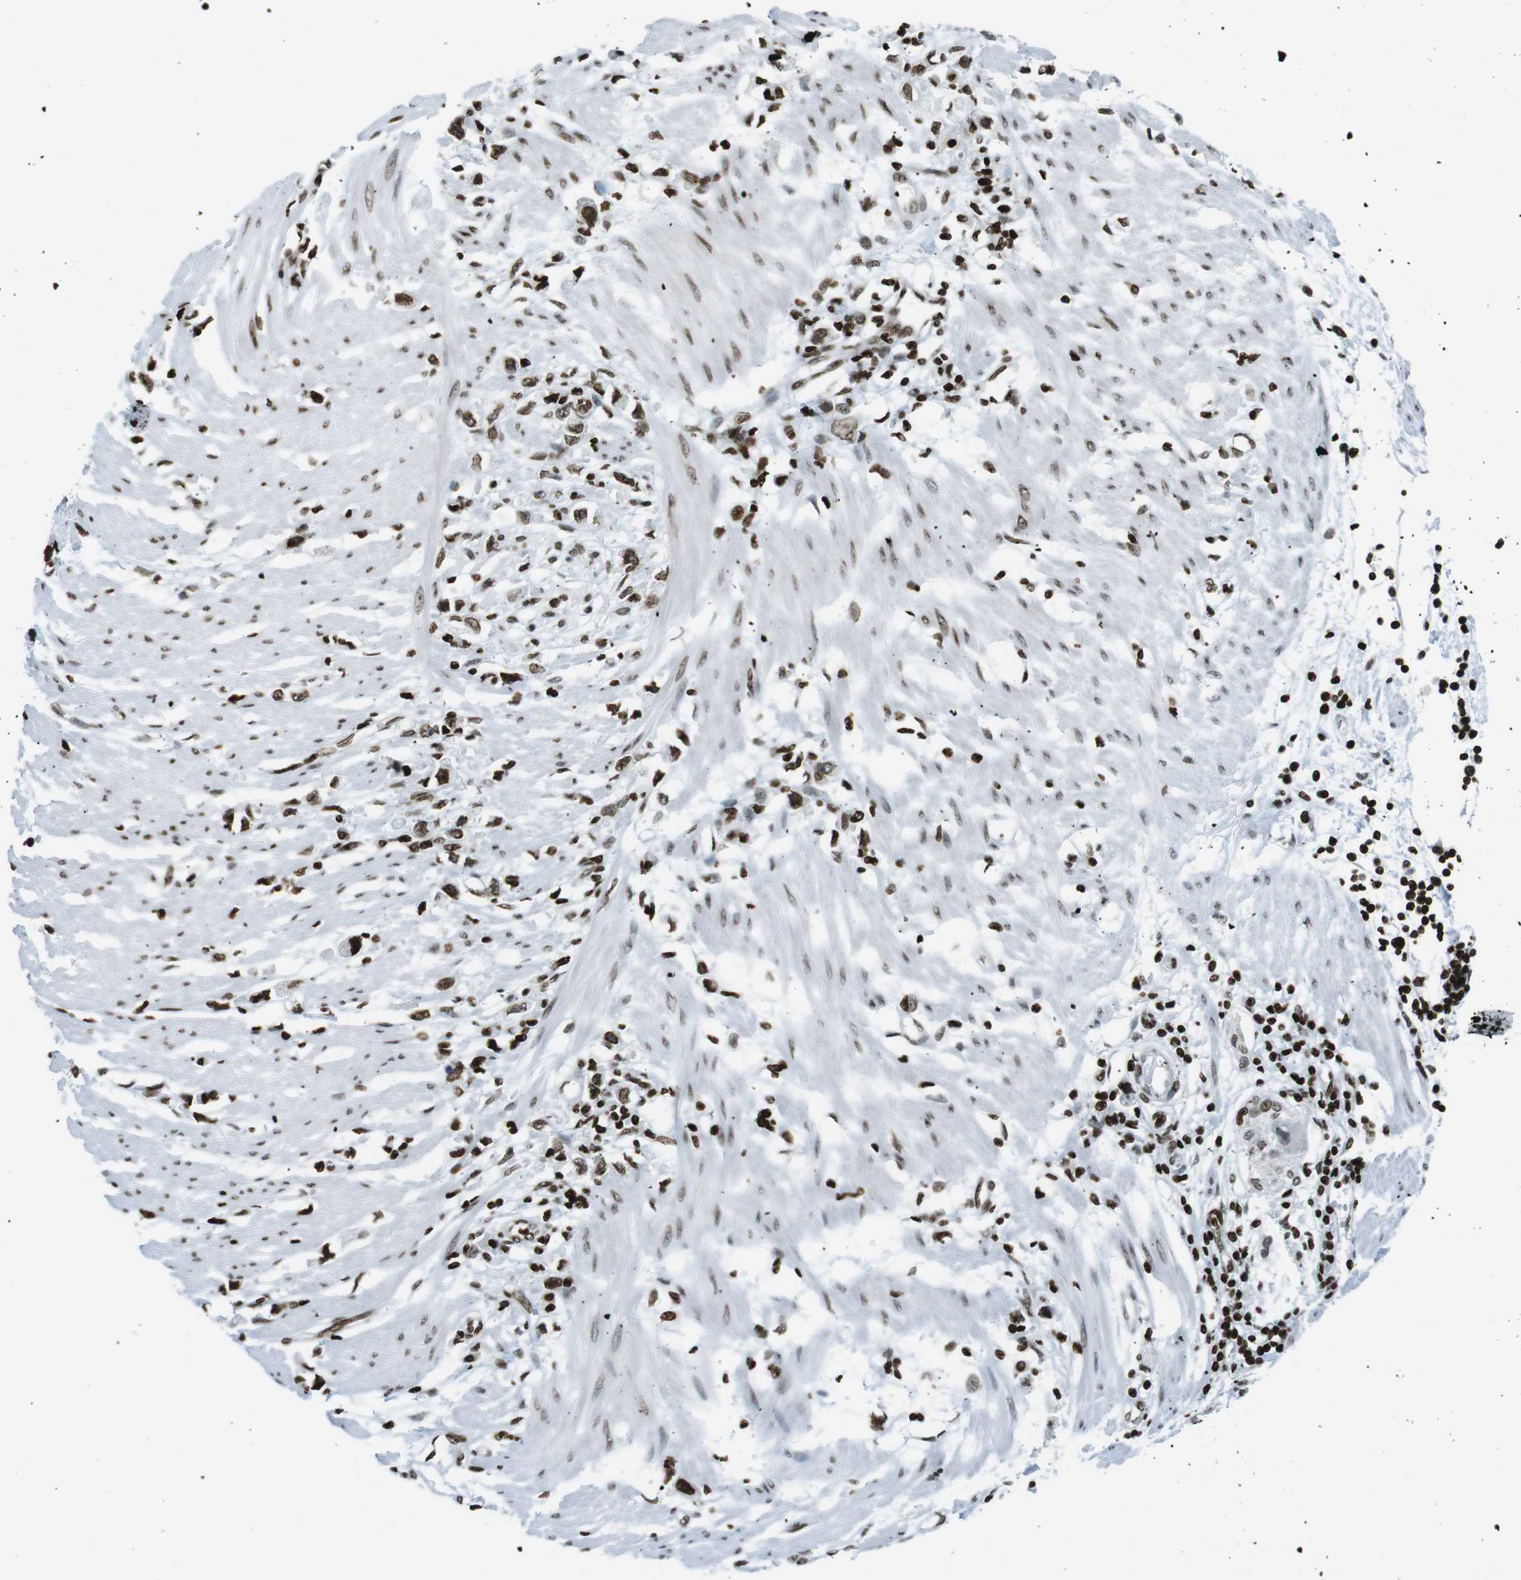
{"staining": {"intensity": "strong", "quantity": ">75%", "location": "nuclear"}, "tissue": "stomach cancer", "cell_type": "Tumor cells", "image_type": "cancer", "snomed": [{"axis": "morphology", "description": "Adenocarcinoma, NOS"}, {"axis": "topography", "description": "Stomach"}], "caption": "Immunohistochemistry (IHC) histopathology image of stomach adenocarcinoma stained for a protein (brown), which displays high levels of strong nuclear positivity in approximately >75% of tumor cells.", "gene": "H2AC8", "patient": {"sex": "female", "age": 59}}